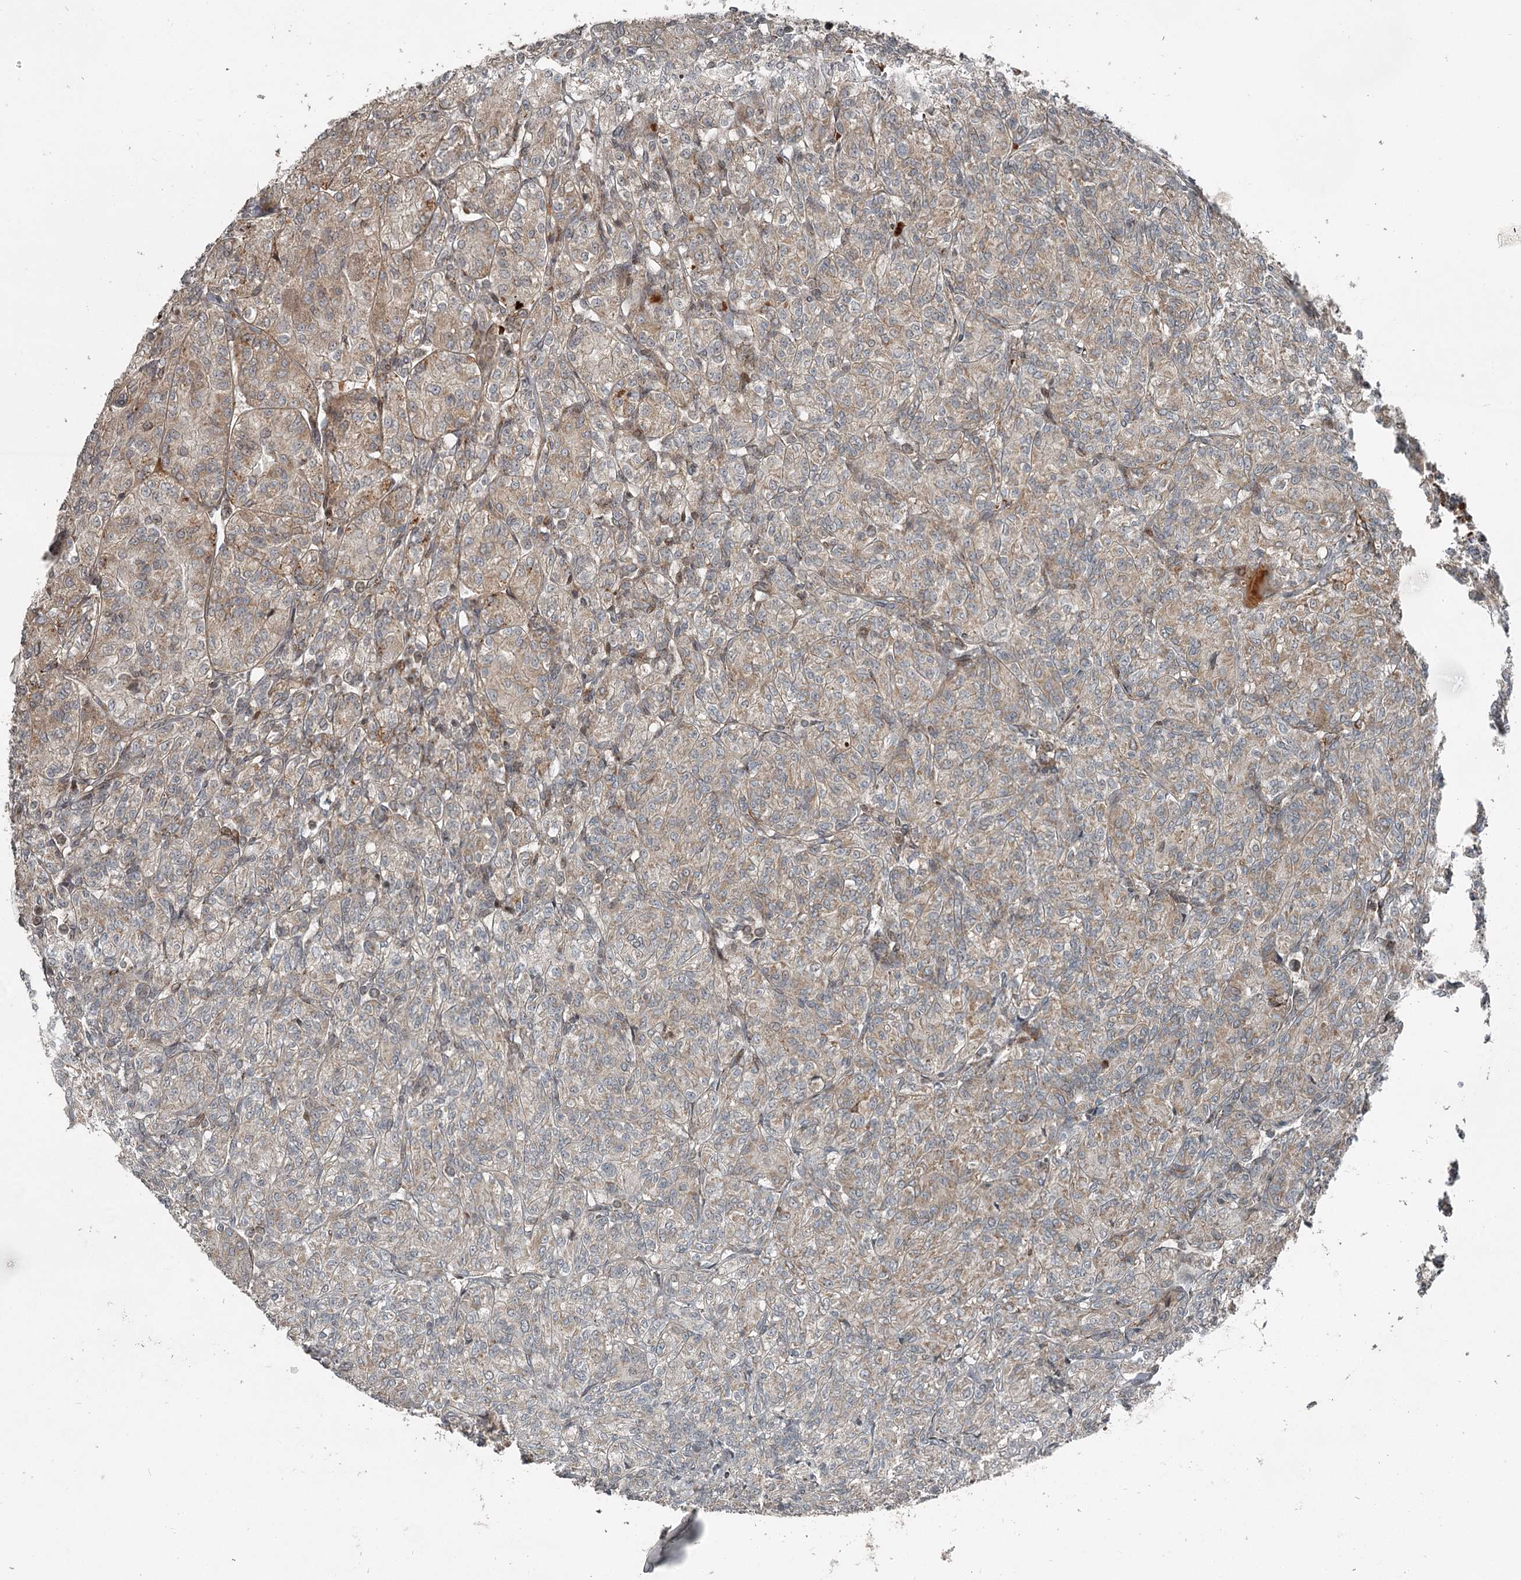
{"staining": {"intensity": "weak", "quantity": "25%-75%", "location": "cytoplasmic/membranous"}, "tissue": "renal cancer", "cell_type": "Tumor cells", "image_type": "cancer", "snomed": [{"axis": "morphology", "description": "Adenocarcinoma, NOS"}, {"axis": "topography", "description": "Kidney"}], "caption": "Immunohistochemistry (IHC) of human adenocarcinoma (renal) exhibits low levels of weak cytoplasmic/membranous positivity in approximately 25%-75% of tumor cells.", "gene": "RASSF8", "patient": {"sex": "male", "age": 77}}